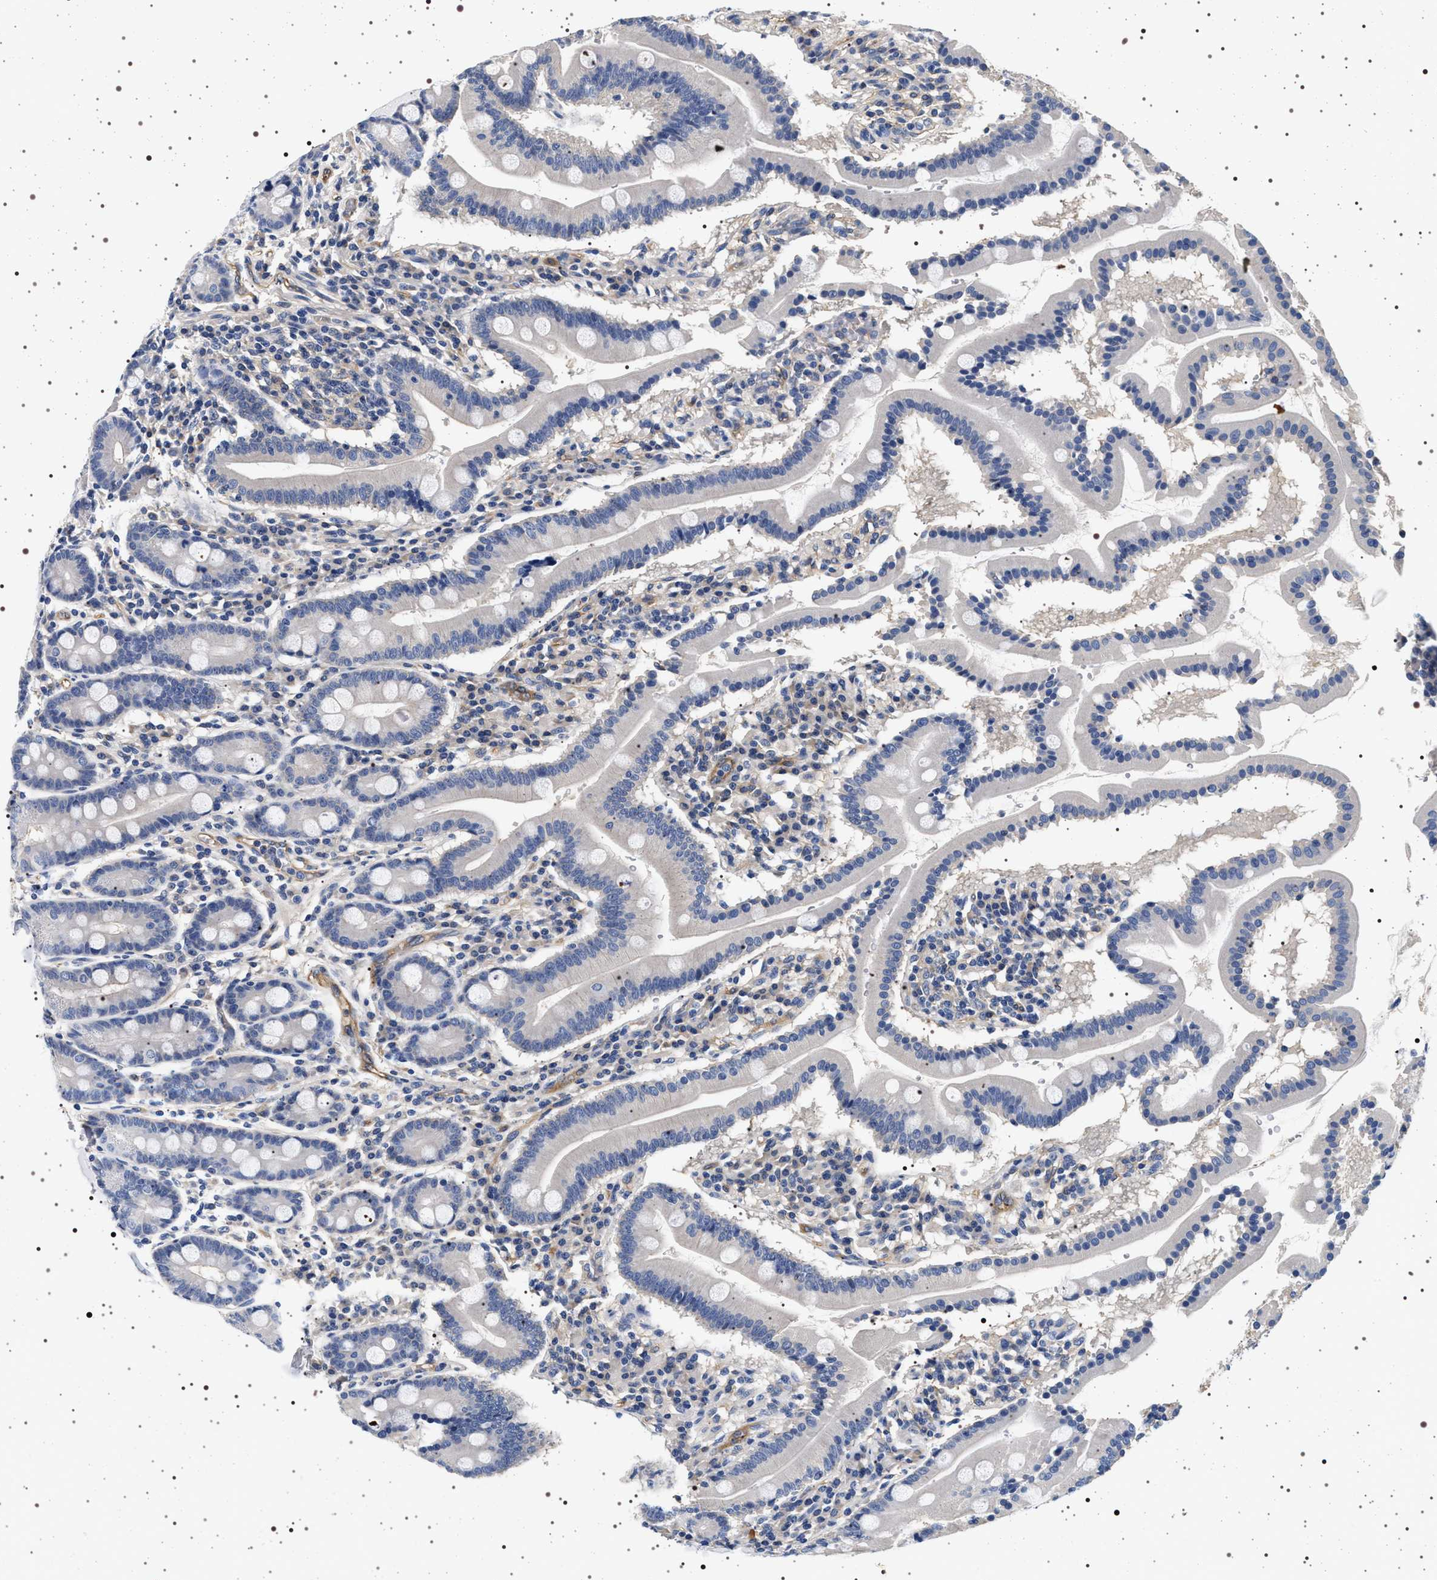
{"staining": {"intensity": "negative", "quantity": "none", "location": "none"}, "tissue": "duodenum", "cell_type": "Glandular cells", "image_type": "normal", "snomed": [{"axis": "morphology", "description": "Normal tissue, NOS"}, {"axis": "topography", "description": "Duodenum"}], "caption": "Glandular cells show no significant protein positivity in unremarkable duodenum. (DAB (3,3'-diaminobenzidine) immunohistochemistry, high magnification).", "gene": "HSD17B1", "patient": {"sex": "male", "age": 50}}